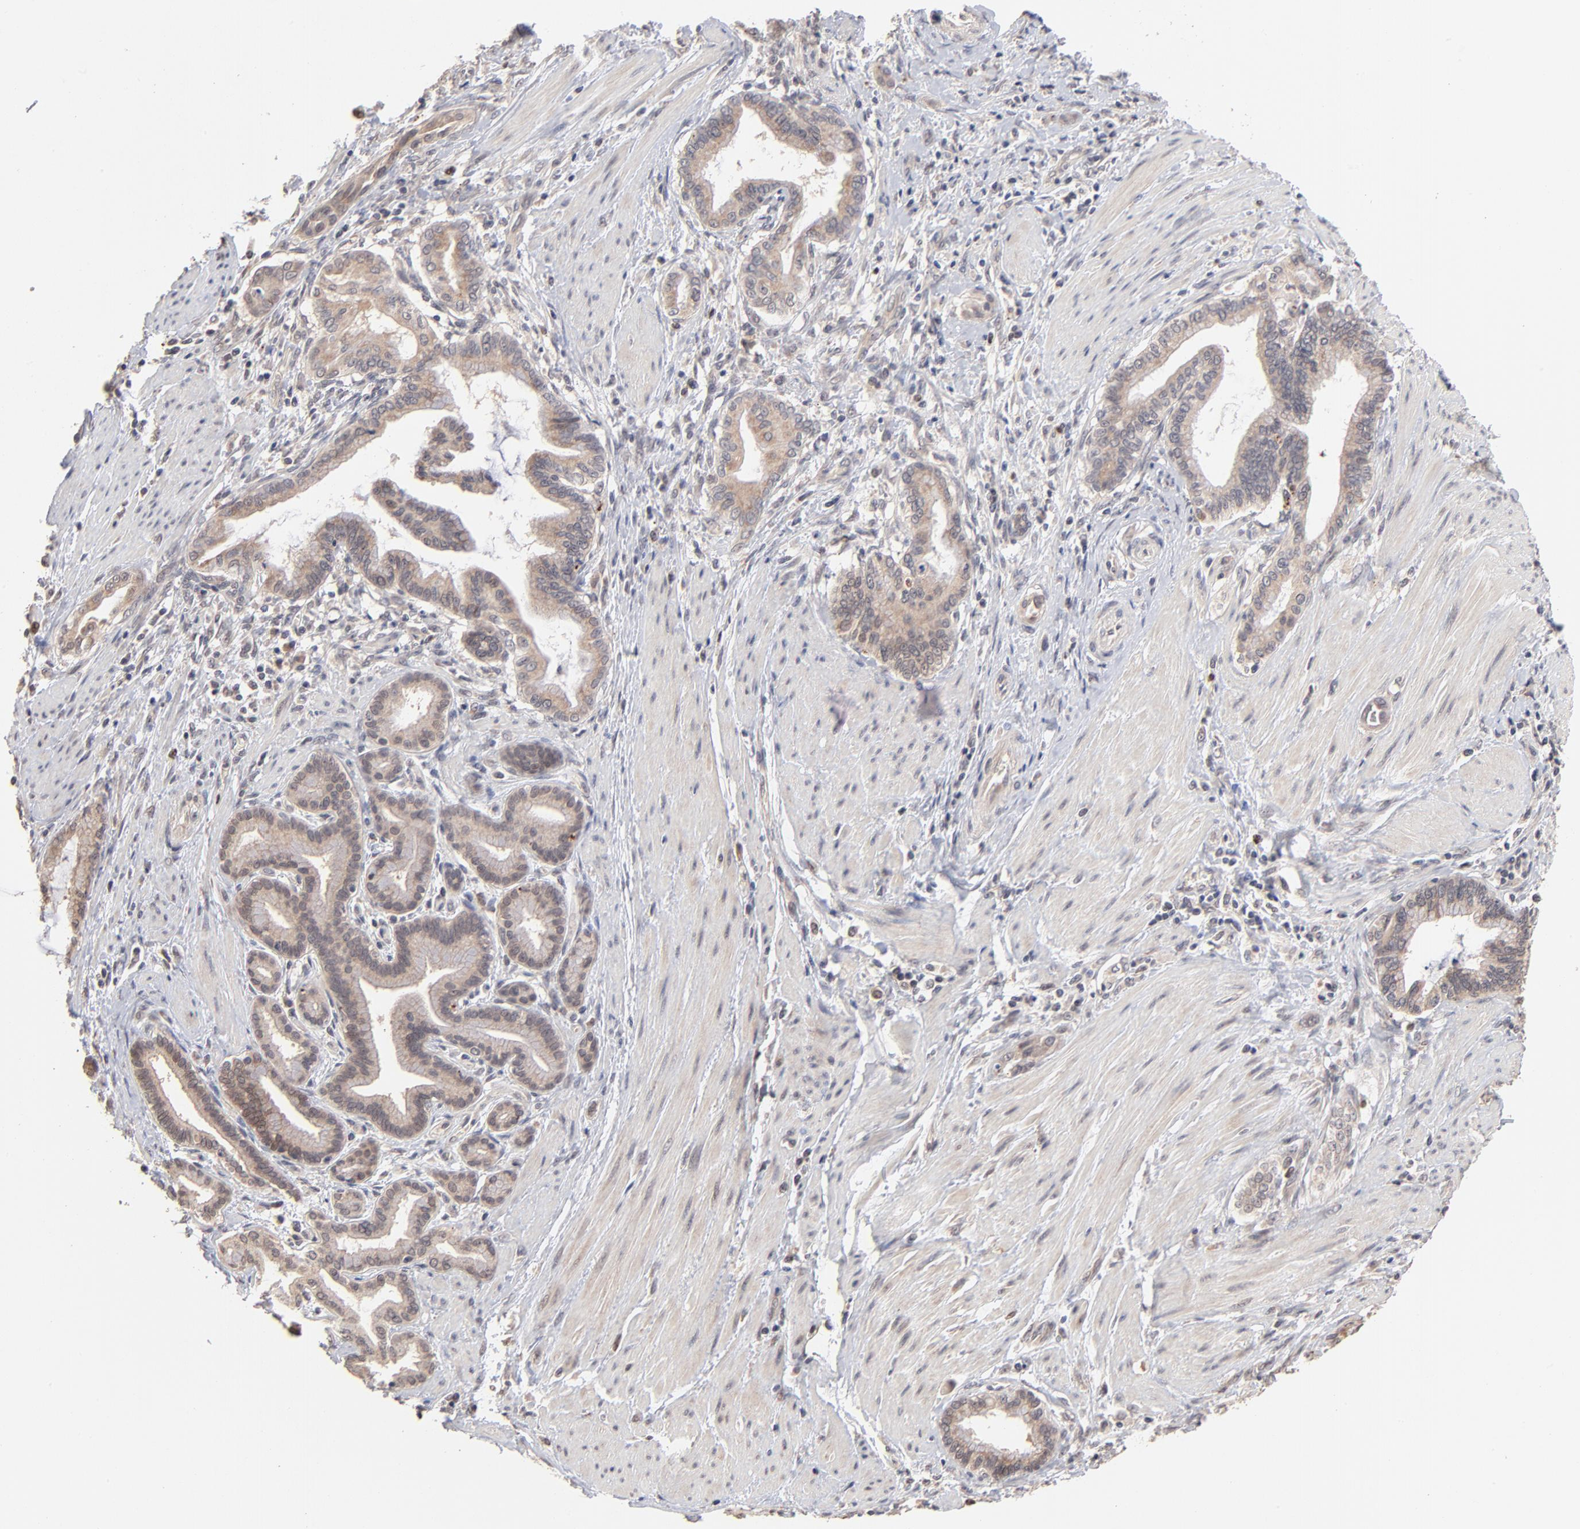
{"staining": {"intensity": "weak", "quantity": ">75%", "location": "cytoplasmic/membranous"}, "tissue": "pancreatic cancer", "cell_type": "Tumor cells", "image_type": "cancer", "snomed": [{"axis": "morphology", "description": "Adenocarcinoma, NOS"}, {"axis": "topography", "description": "Pancreas"}], "caption": "Protein expression analysis of human adenocarcinoma (pancreatic) reveals weak cytoplasmic/membranous expression in about >75% of tumor cells.", "gene": "MSL2", "patient": {"sex": "female", "age": 64}}